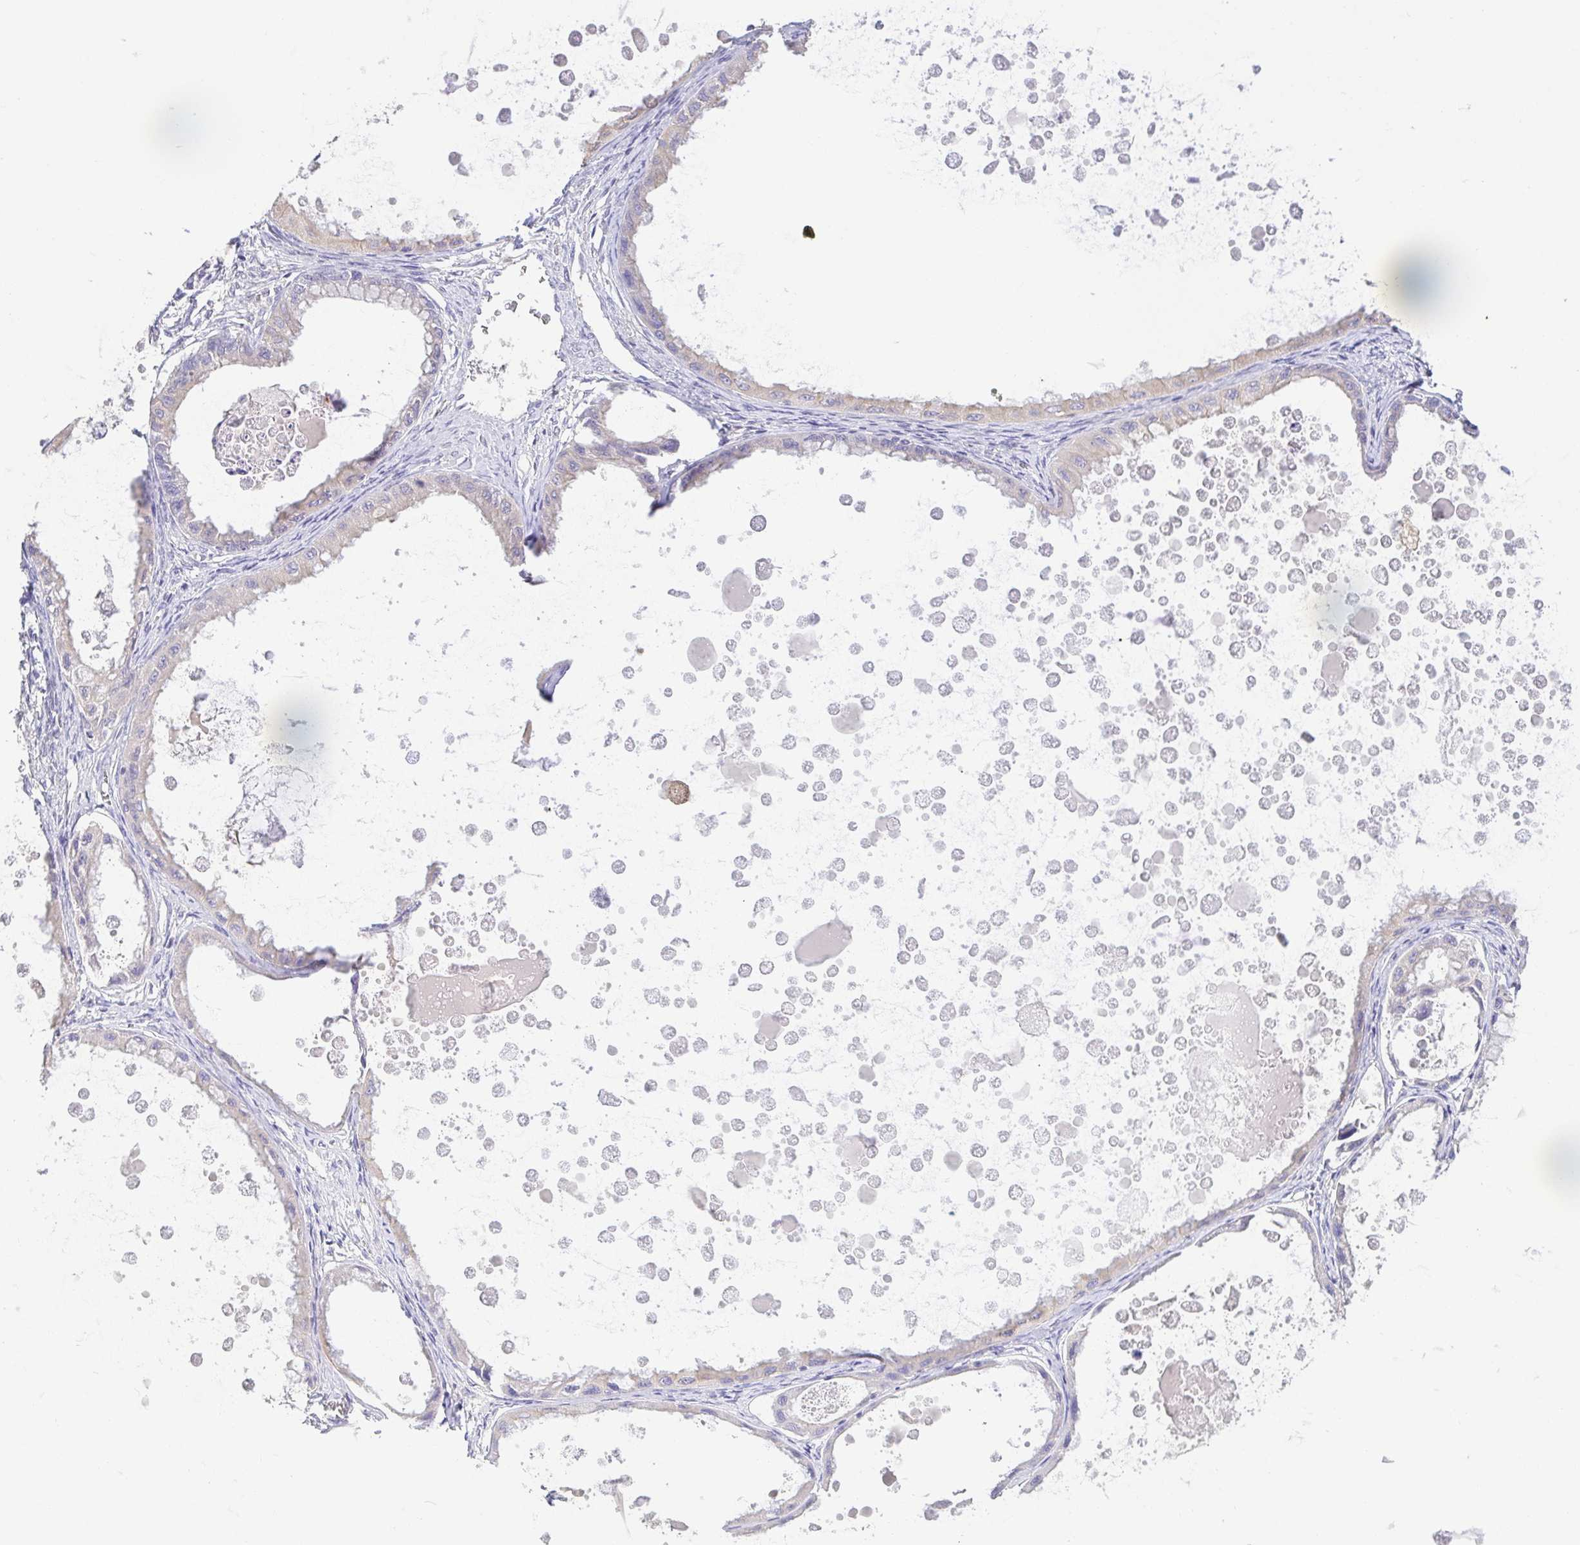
{"staining": {"intensity": "weak", "quantity": "<25%", "location": "cytoplasmic/membranous"}, "tissue": "ovarian cancer", "cell_type": "Tumor cells", "image_type": "cancer", "snomed": [{"axis": "morphology", "description": "Cystadenocarcinoma, mucinous, NOS"}, {"axis": "topography", "description": "Ovary"}], "caption": "Ovarian cancer (mucinous cystadenocarcinoma) stained for a protein using immunohistochemistry (IHC) demonstrates no positivity tumor cells.", "gene": "FABP3", "patient": {"sex": "female", "age": 64}}